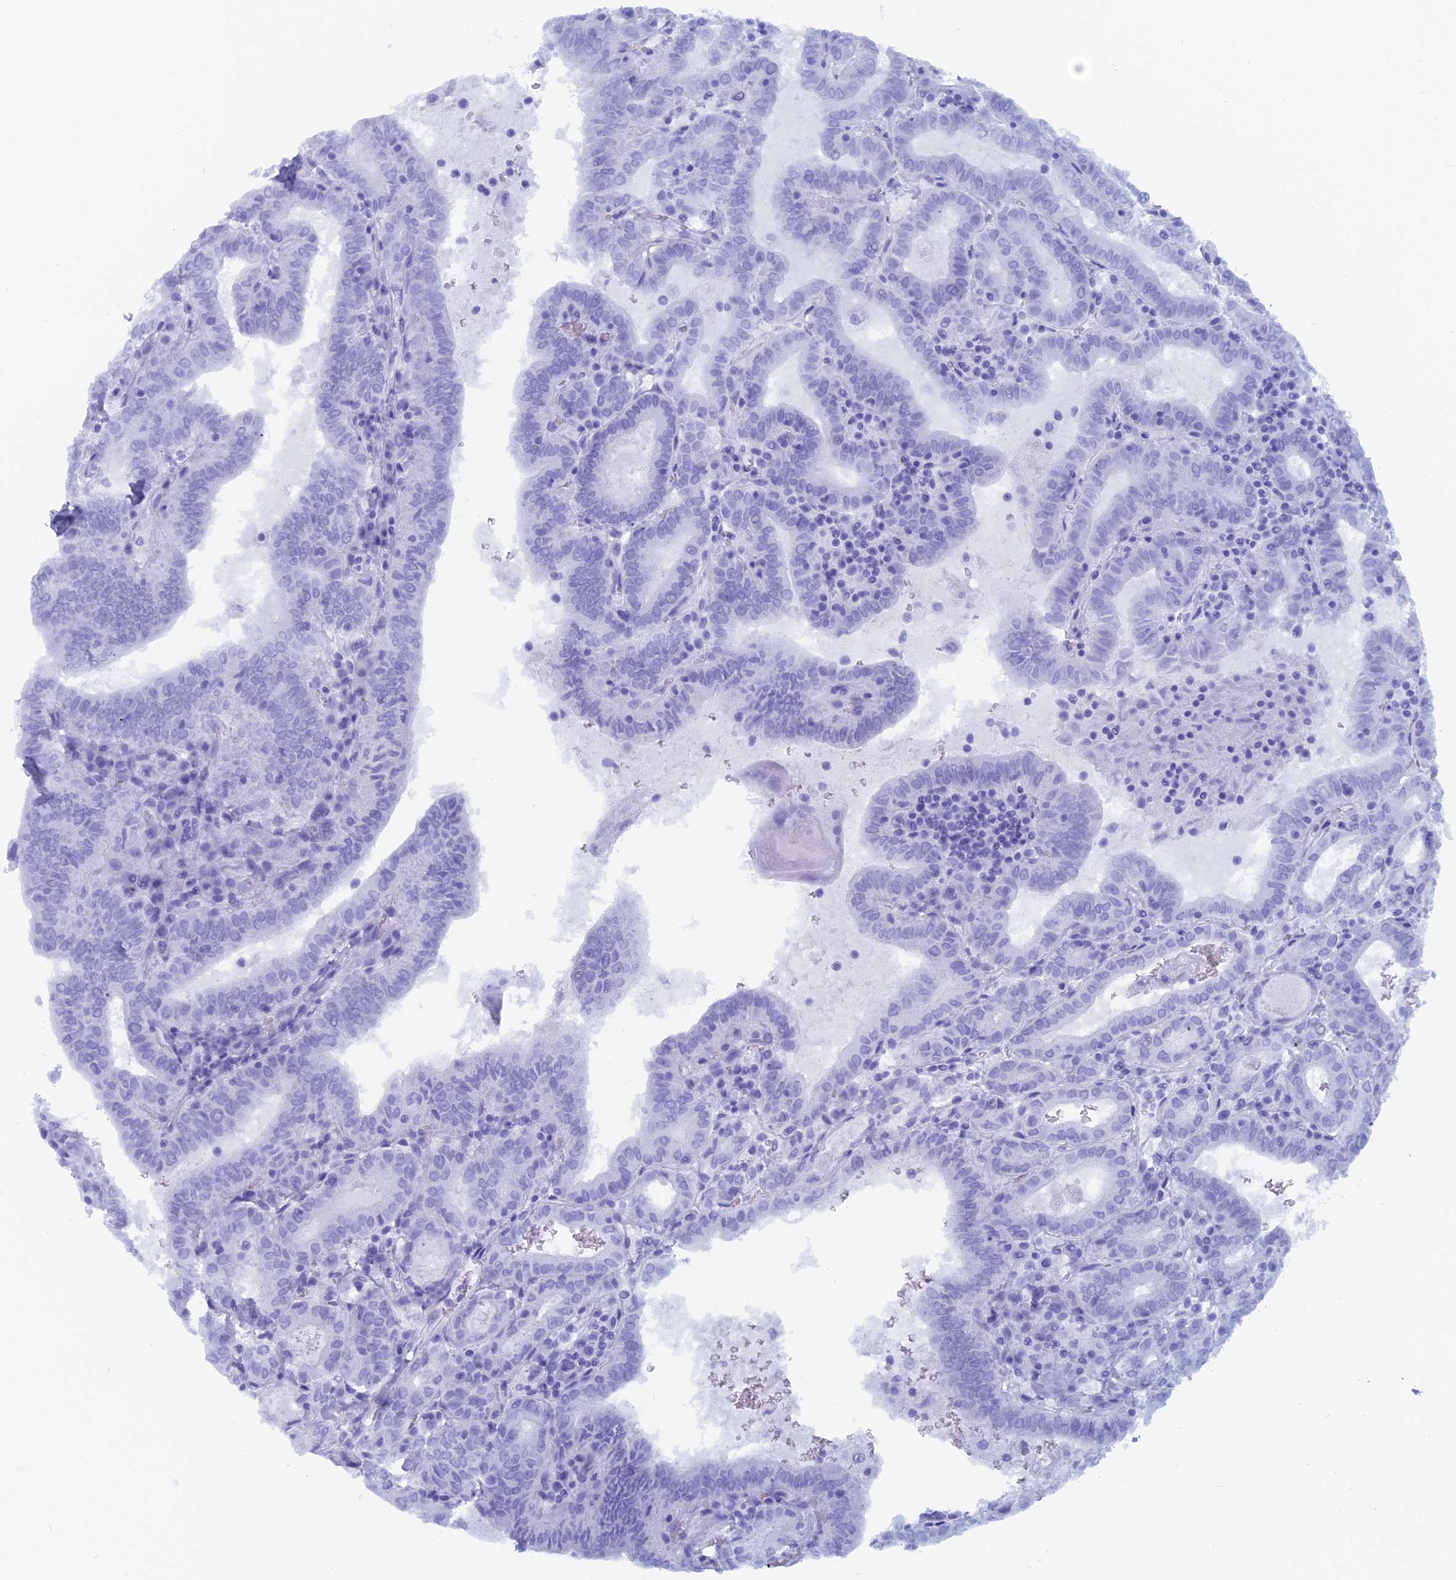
{"staining": {"intensity": "negative", "quantity": "none", "location": "none"}, "tissue": "thyroid cancer", "cell_type": "Tumor cells", "image_type": "cancer", "snomed": [{"axis": "morphology", "description": "Papillary adenocarcinoma, NOS"}, {"axis": "topography", "description": "Thyroid gland"}], "caption": "Tumor cells show no significant staining in thyroid papillary adenocarcinoma.", "gene": "CAPS", "patient": {"sex": "female", "age": 72}}